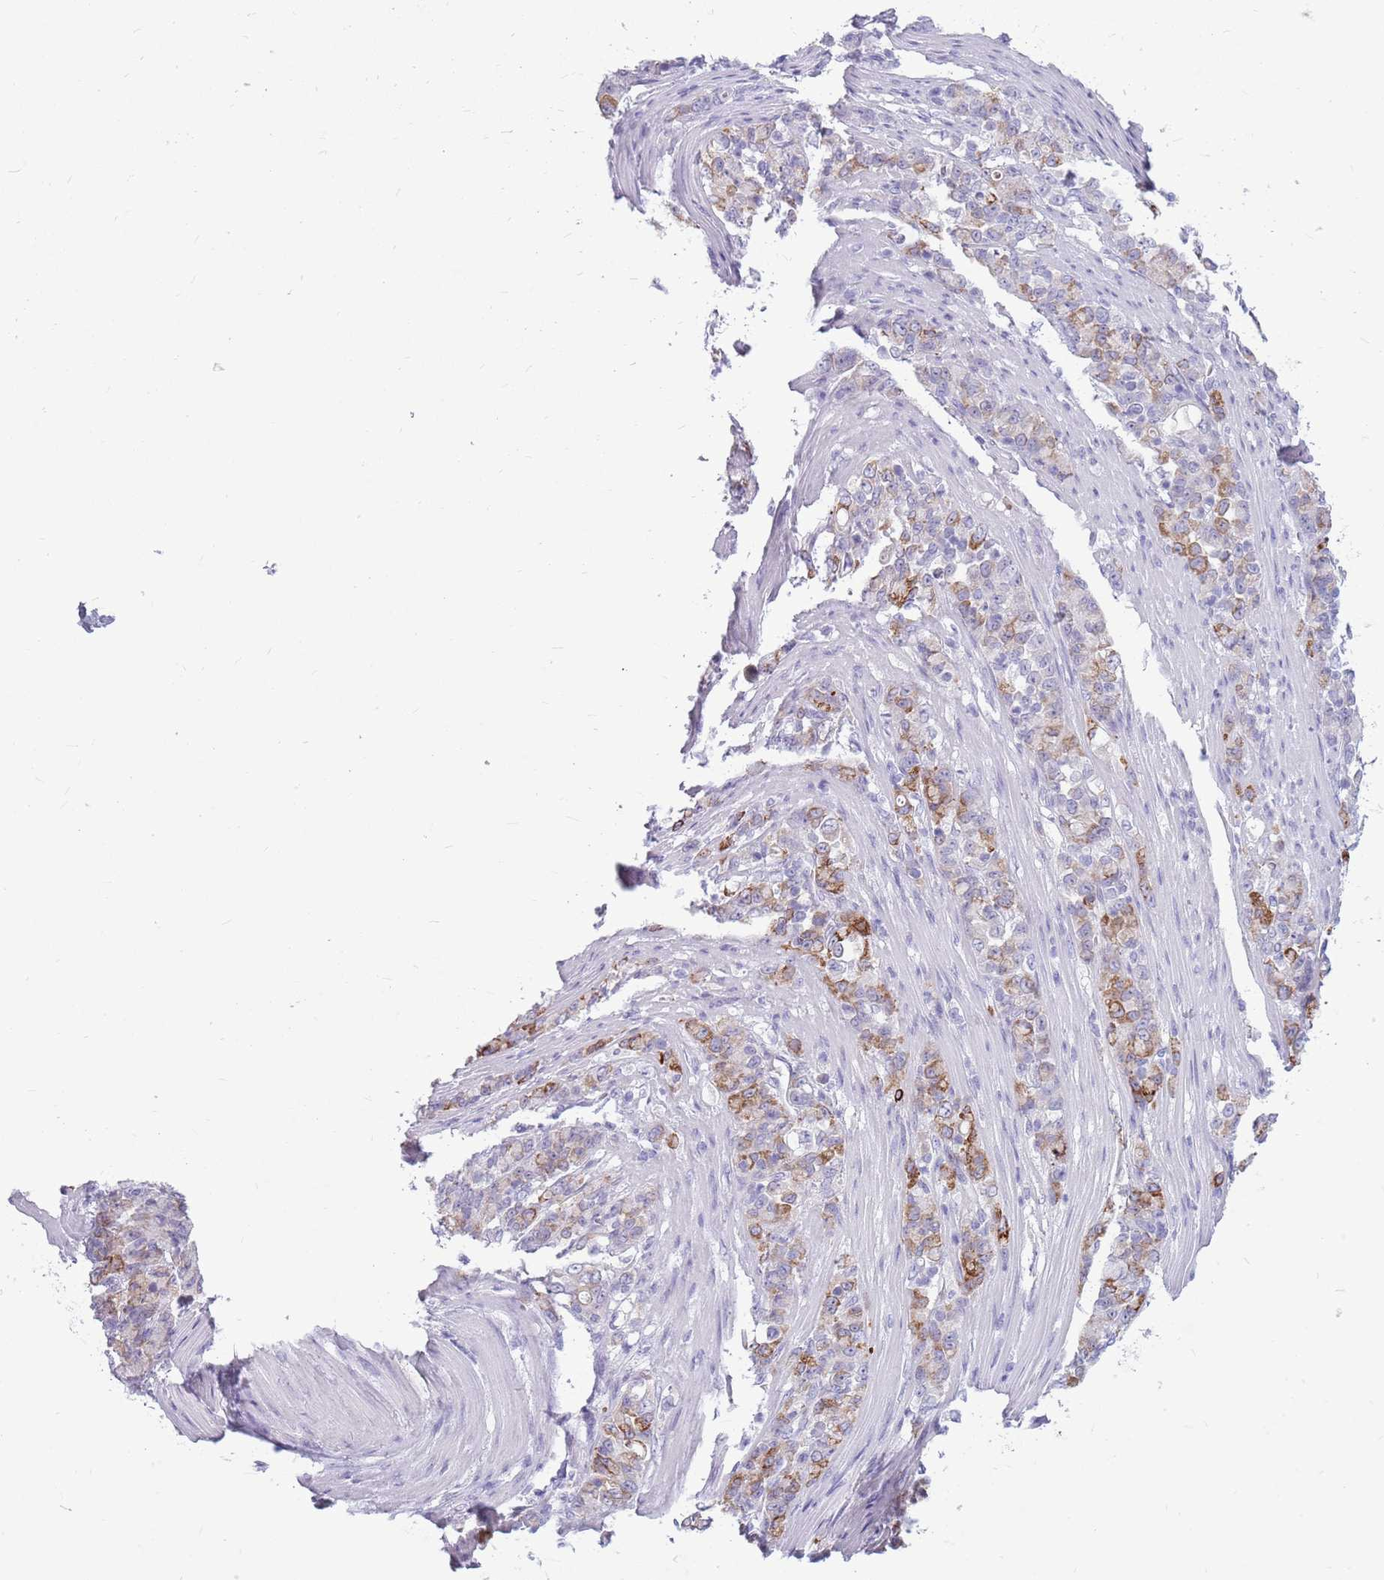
{"staining": {"intensity": "moderate", "quantity": "<25%", "location": "cytoplasmic/membranous"}, "tissue": "stomach cancer", "cell_type": "Tumor cells", "image_type": "cancer", "snomed": [{"axis": "morphology", "description": "Normal tissue, NOS"}, {"axis": "morphology", "description": "Adenocarcinoma, NOS"}, {"axis": "topography", "description": "Stomach"}], "caption": "High-power microscopy captured an immunohistochemistry image of stomach adenocarcinoma, revealing moderate cytoplasmic/membranous positivity in approximately <25% of tumor cells.", "gene": "ZNF425", "patient": {"sex": "female", "age": 79}}